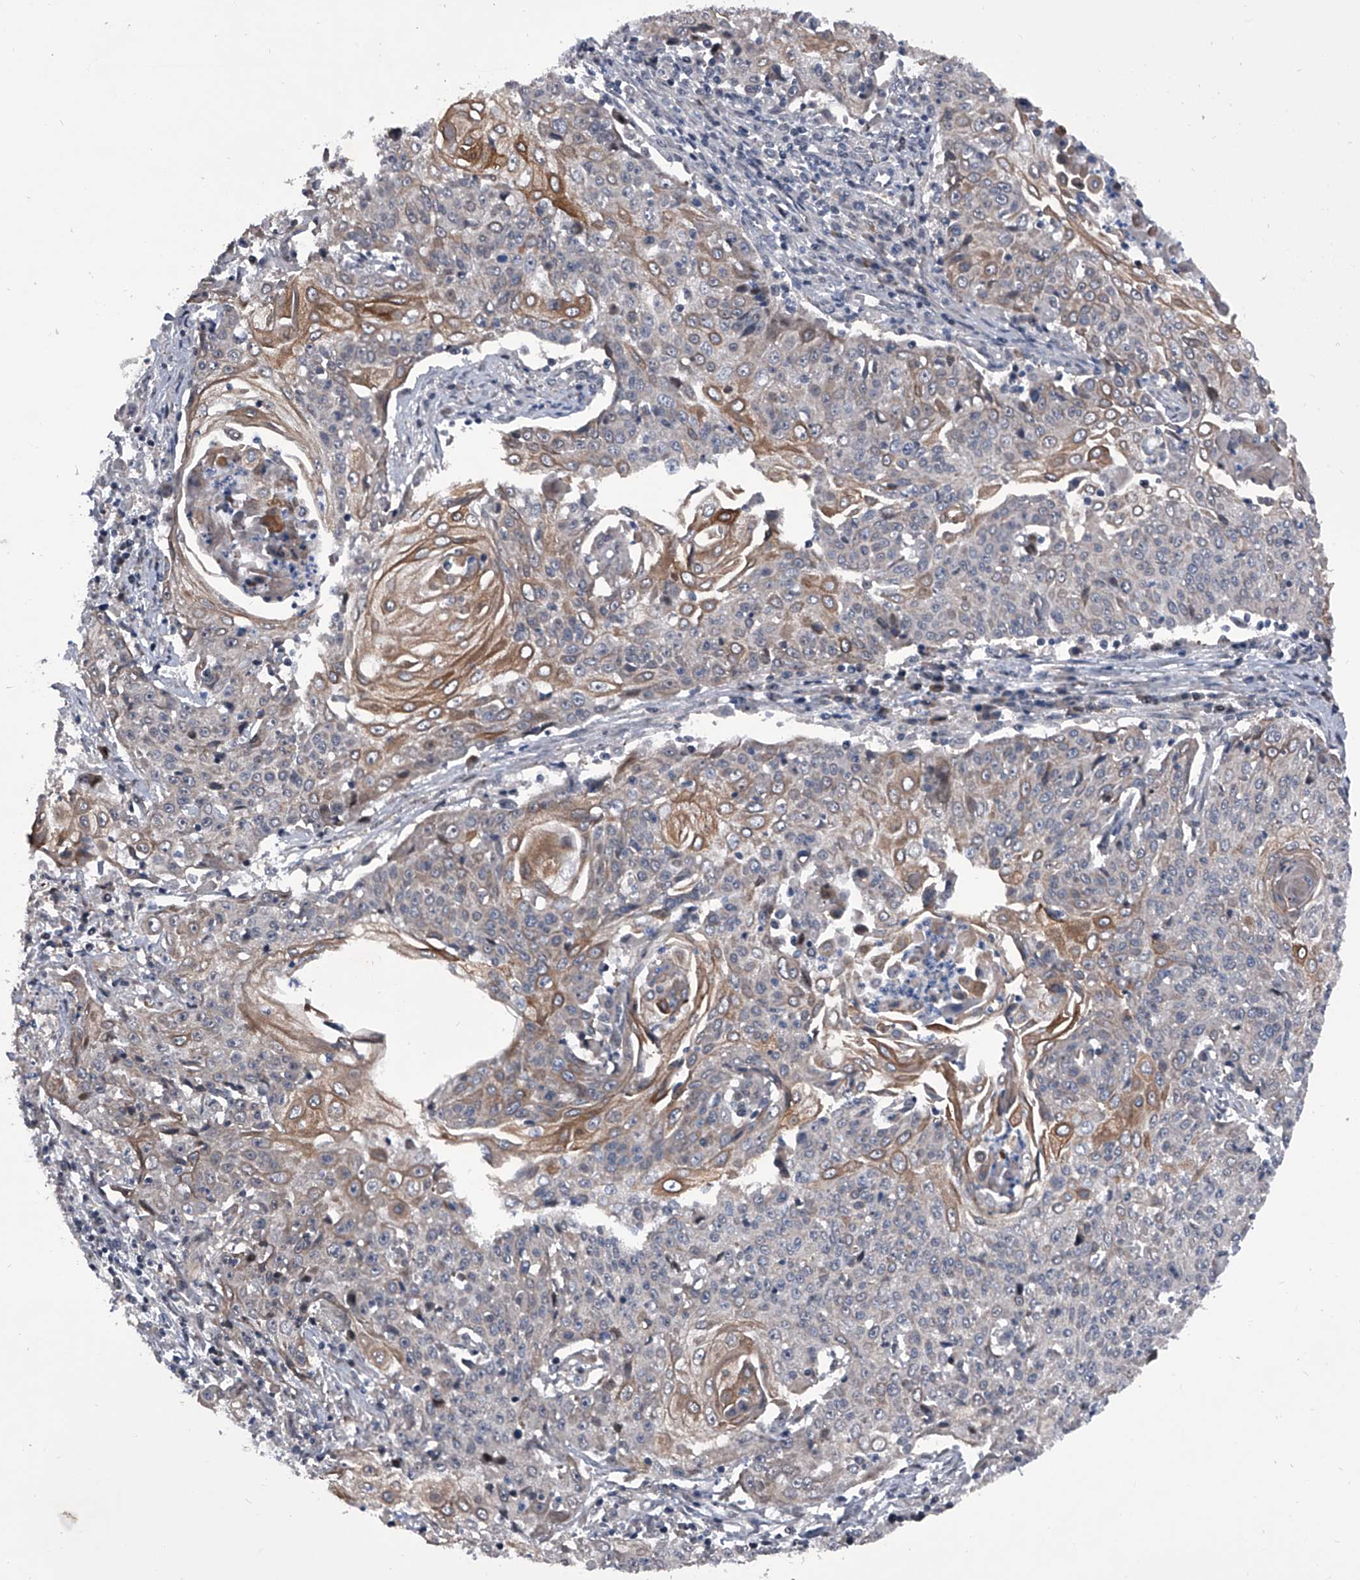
{"staining": {"intensity": "moderate", "quantity": "<25%", "location": "cytoplasmic/membranous"}, "tissue": "cervical cancer", "cell_type": "Tumor cells", "image_type": "cancer", "snomed": [{"axis": "morphology", "description": "Squamous cell carcinoma, NOS"}, {"axis": "topography", "description": "Cervix"}], "caption": "There is low levels of moderate cytoplasmic/membranous staining in tumor cells of cervical squamous cell carcinoma, as demonstrated by immunohistochemical staining (brown color).", "gene": "ELK4", "patient": {"sex": "female", "age": 48}}